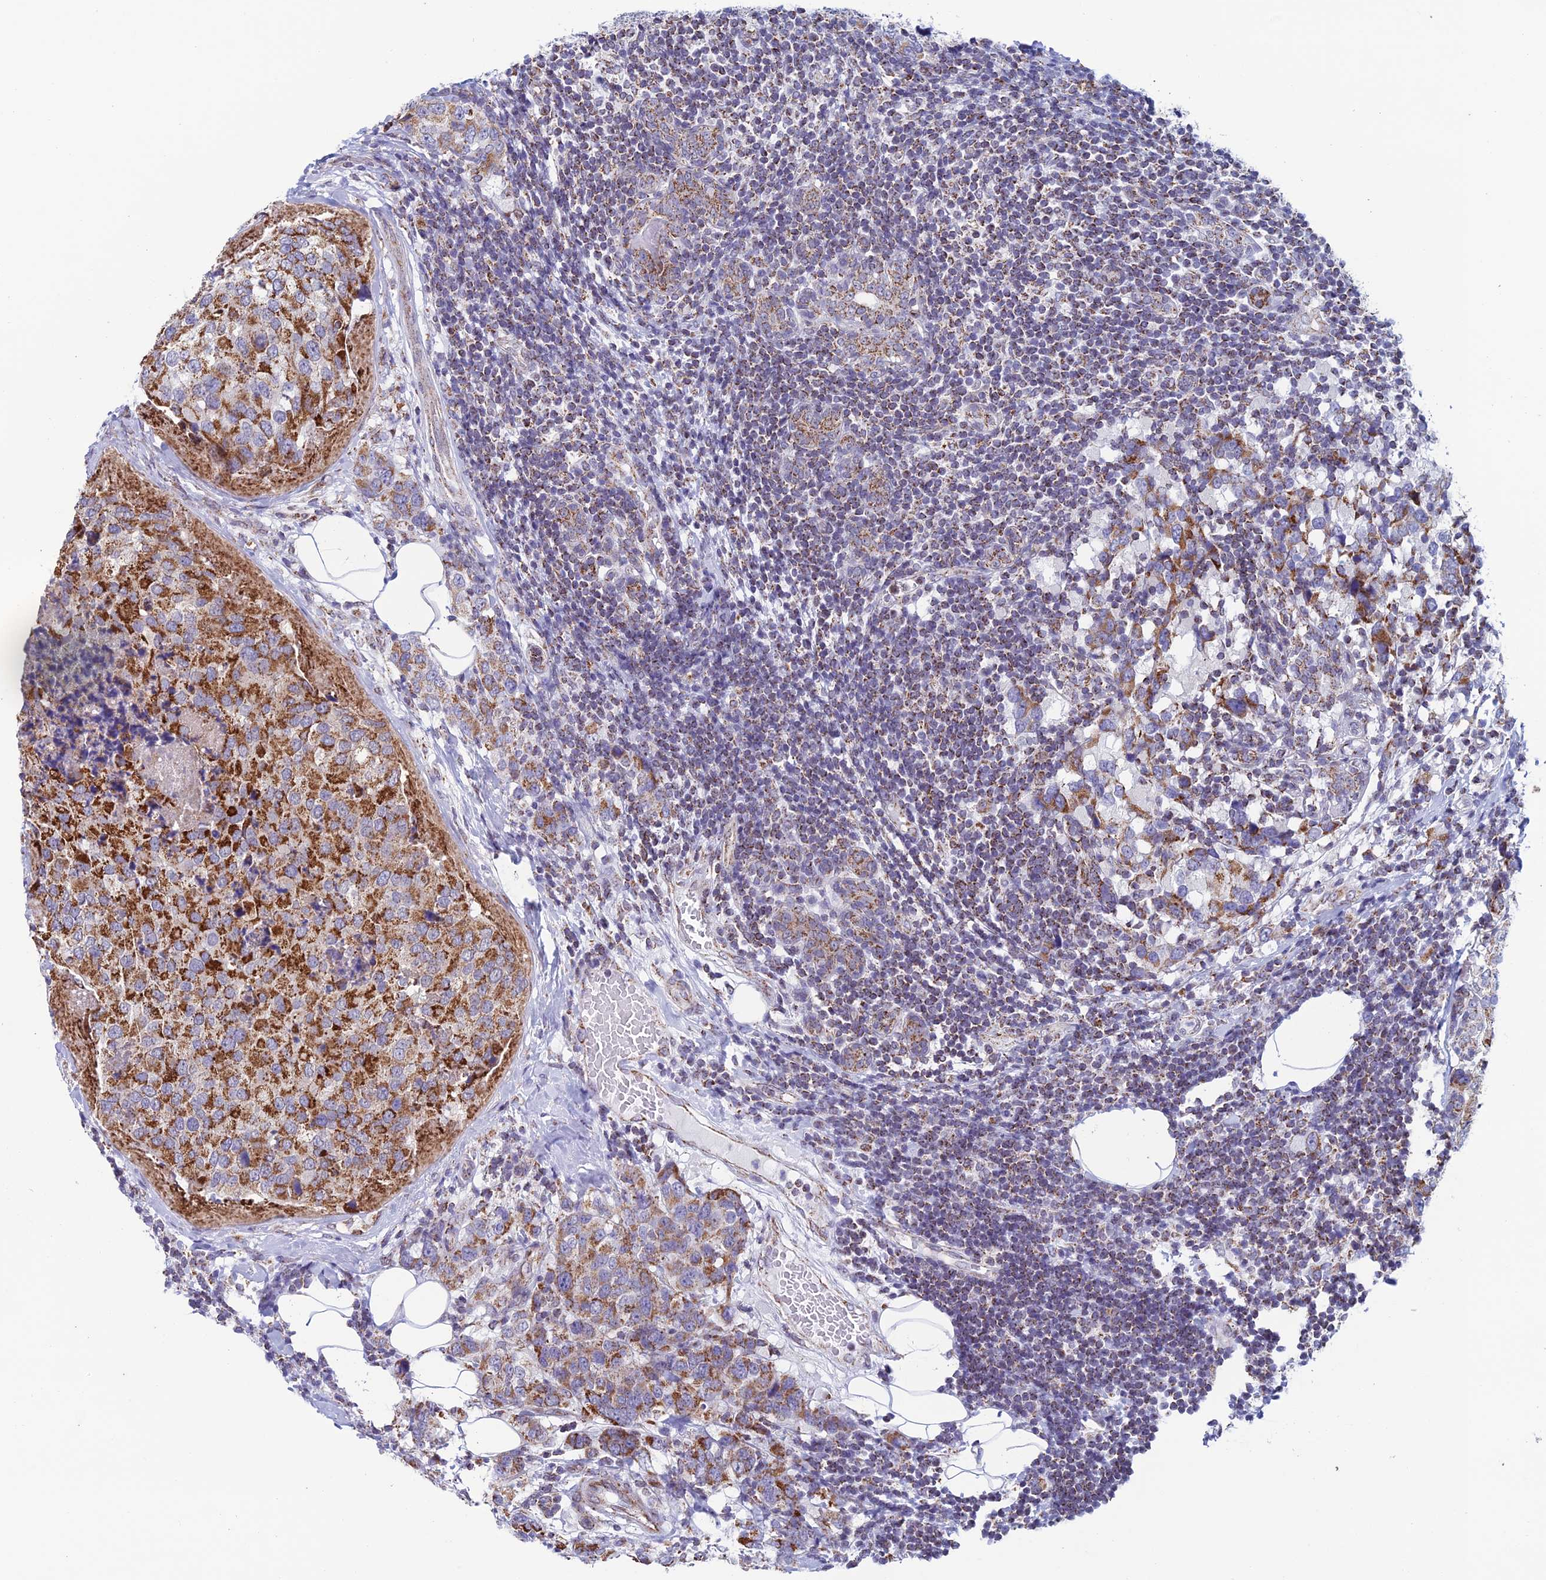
{"staining": {"intensity": "moderate", "quantity": ">75%", "location": "cytoplasmic/membranous"}, "tissue": "breast cancer", "cell_type": "Tumor cells", "image_type": "cancer", "snomed": [{"axis": "morphology", "description": "Lobular carcinoma"}, {"axis": "topography", "description": "Breast"}], "caption": "Moderate cytoplasmic/membranous expression for a protein is seen in approximately >75% of tumor cells of breast cancer (lobular carcinoma) using IHC.", "gene": "ZNG1B", "patient": {"sex": "female", "age": 59}}